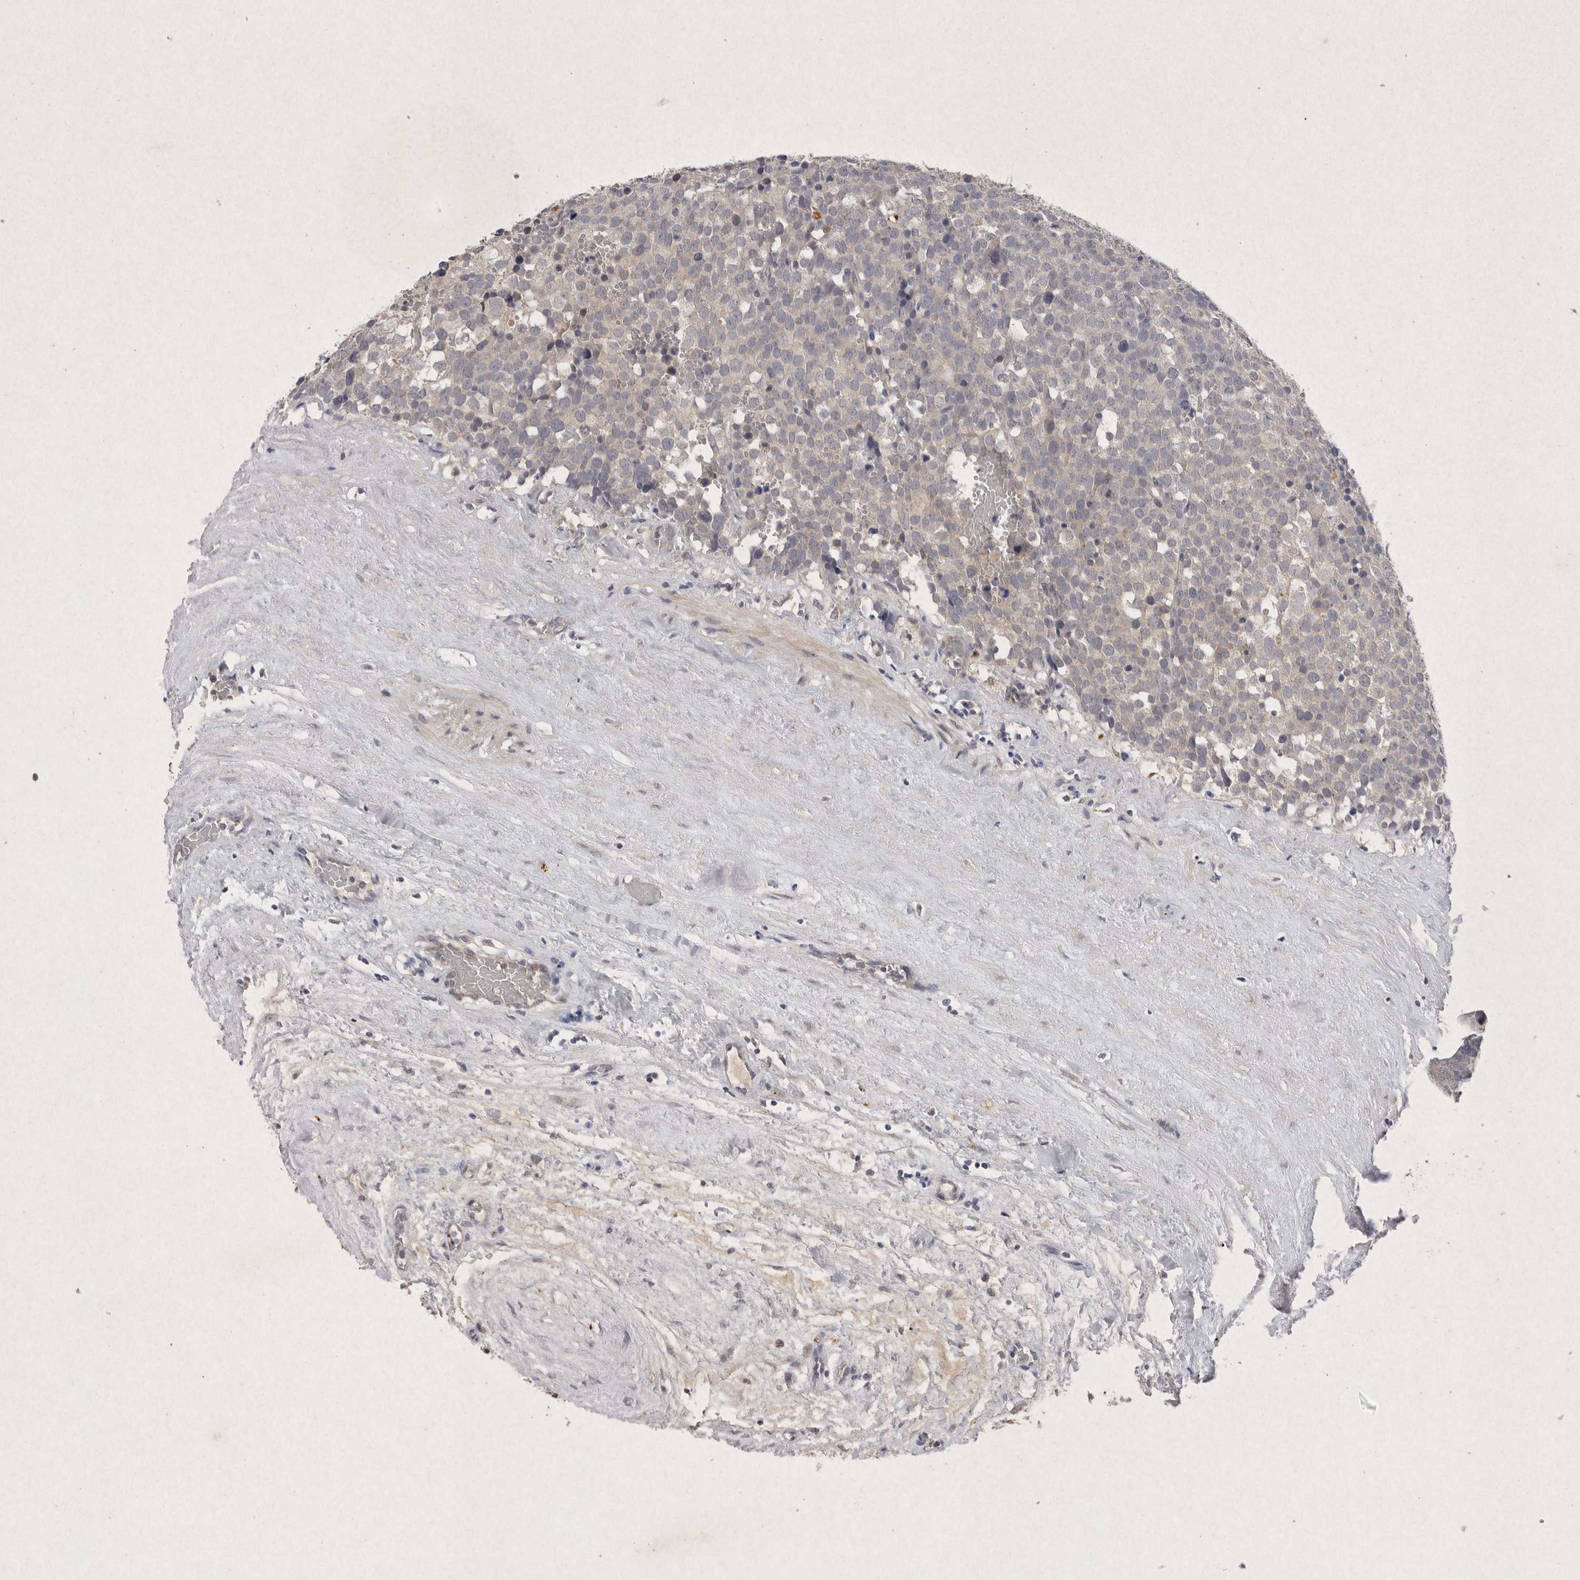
{"staining": {"intensity": "negative", "quantity": "none", "location": "none"}, "tissue": "testis cancer", "cell_type": "Tumor cells", "image_type": "cancer", "snomed": [{"axis": "morphology", "description": "Seminoma, NOS"}, {"axis": "topography", "description": "Testis"}], "caption": "High power microscopy photomicrograph of an immunohistochemistry photomicrograph of testis cancer (seminoma), revealing no significant expression in tumor cells.", "gene": "RASSF3", "patient": {"sex": "male", "age": 71}}